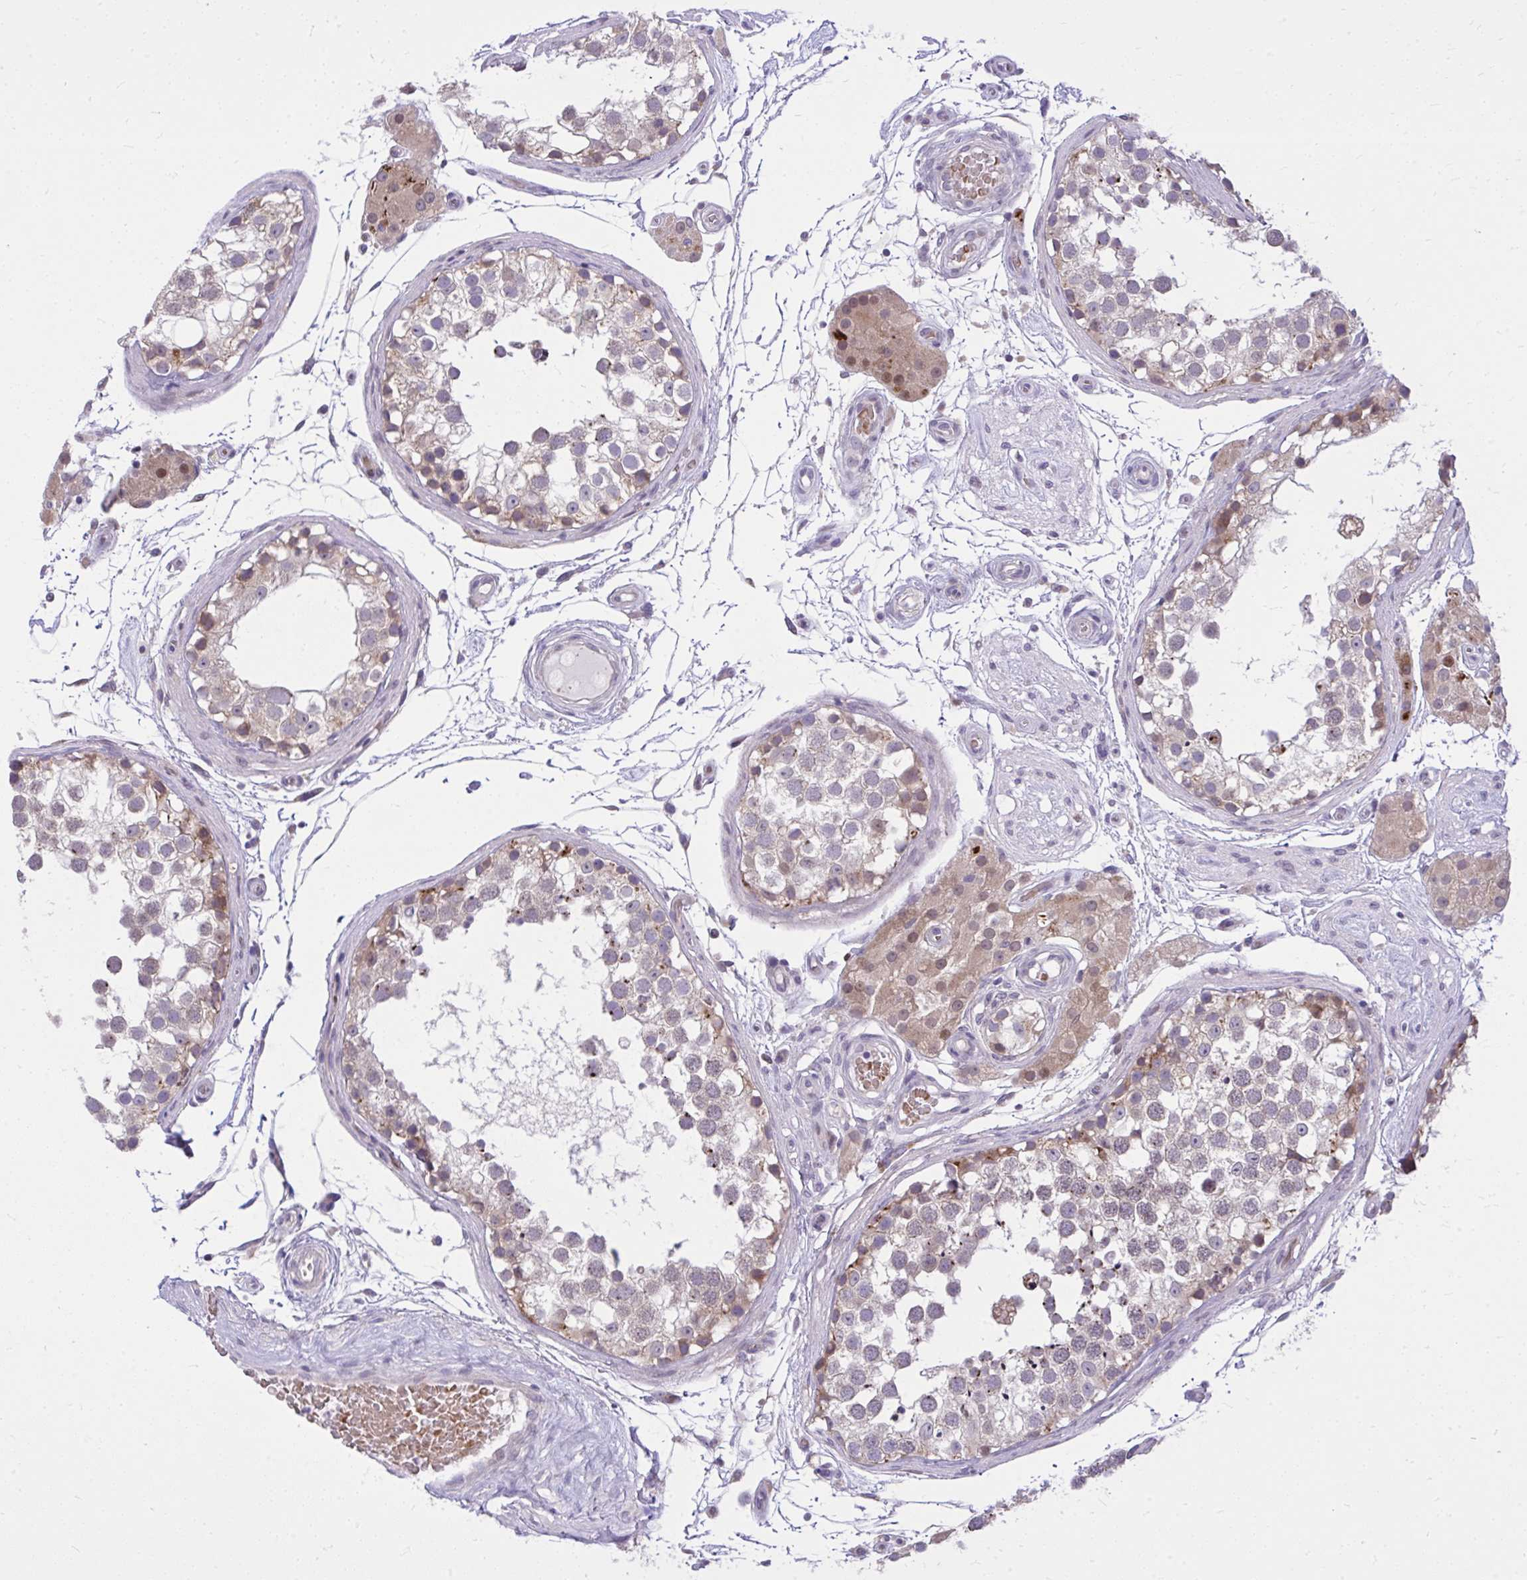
{"staining": {"intensity": "moderate", "quantity": "25%-75%", "location": "cytoplasmic/membranous"}, "tissue": "testis", "cell_type": "Cells in seminiferous ducts", "image_type": "normal", "snomed": [{"axis": "morphology", "description": "Normal tissue, NOS"}, {"axis": "morphology", "description": "Seminoma, NOS"}, {"axis": "topography", "description": "Testis"}], "caption": "Cells in seminiferous ducts demonstrate medium levels of moderate cytoplasmic/membranous expression in approximately 25%-75% of cells in normal testis. The staining was performed using DAB, with brown indicating positive protein expression. Nuclei are stained blue with hematoxylin.", "gene": "DPY19L1", "patient": {"sex": "male", "age": 65}}